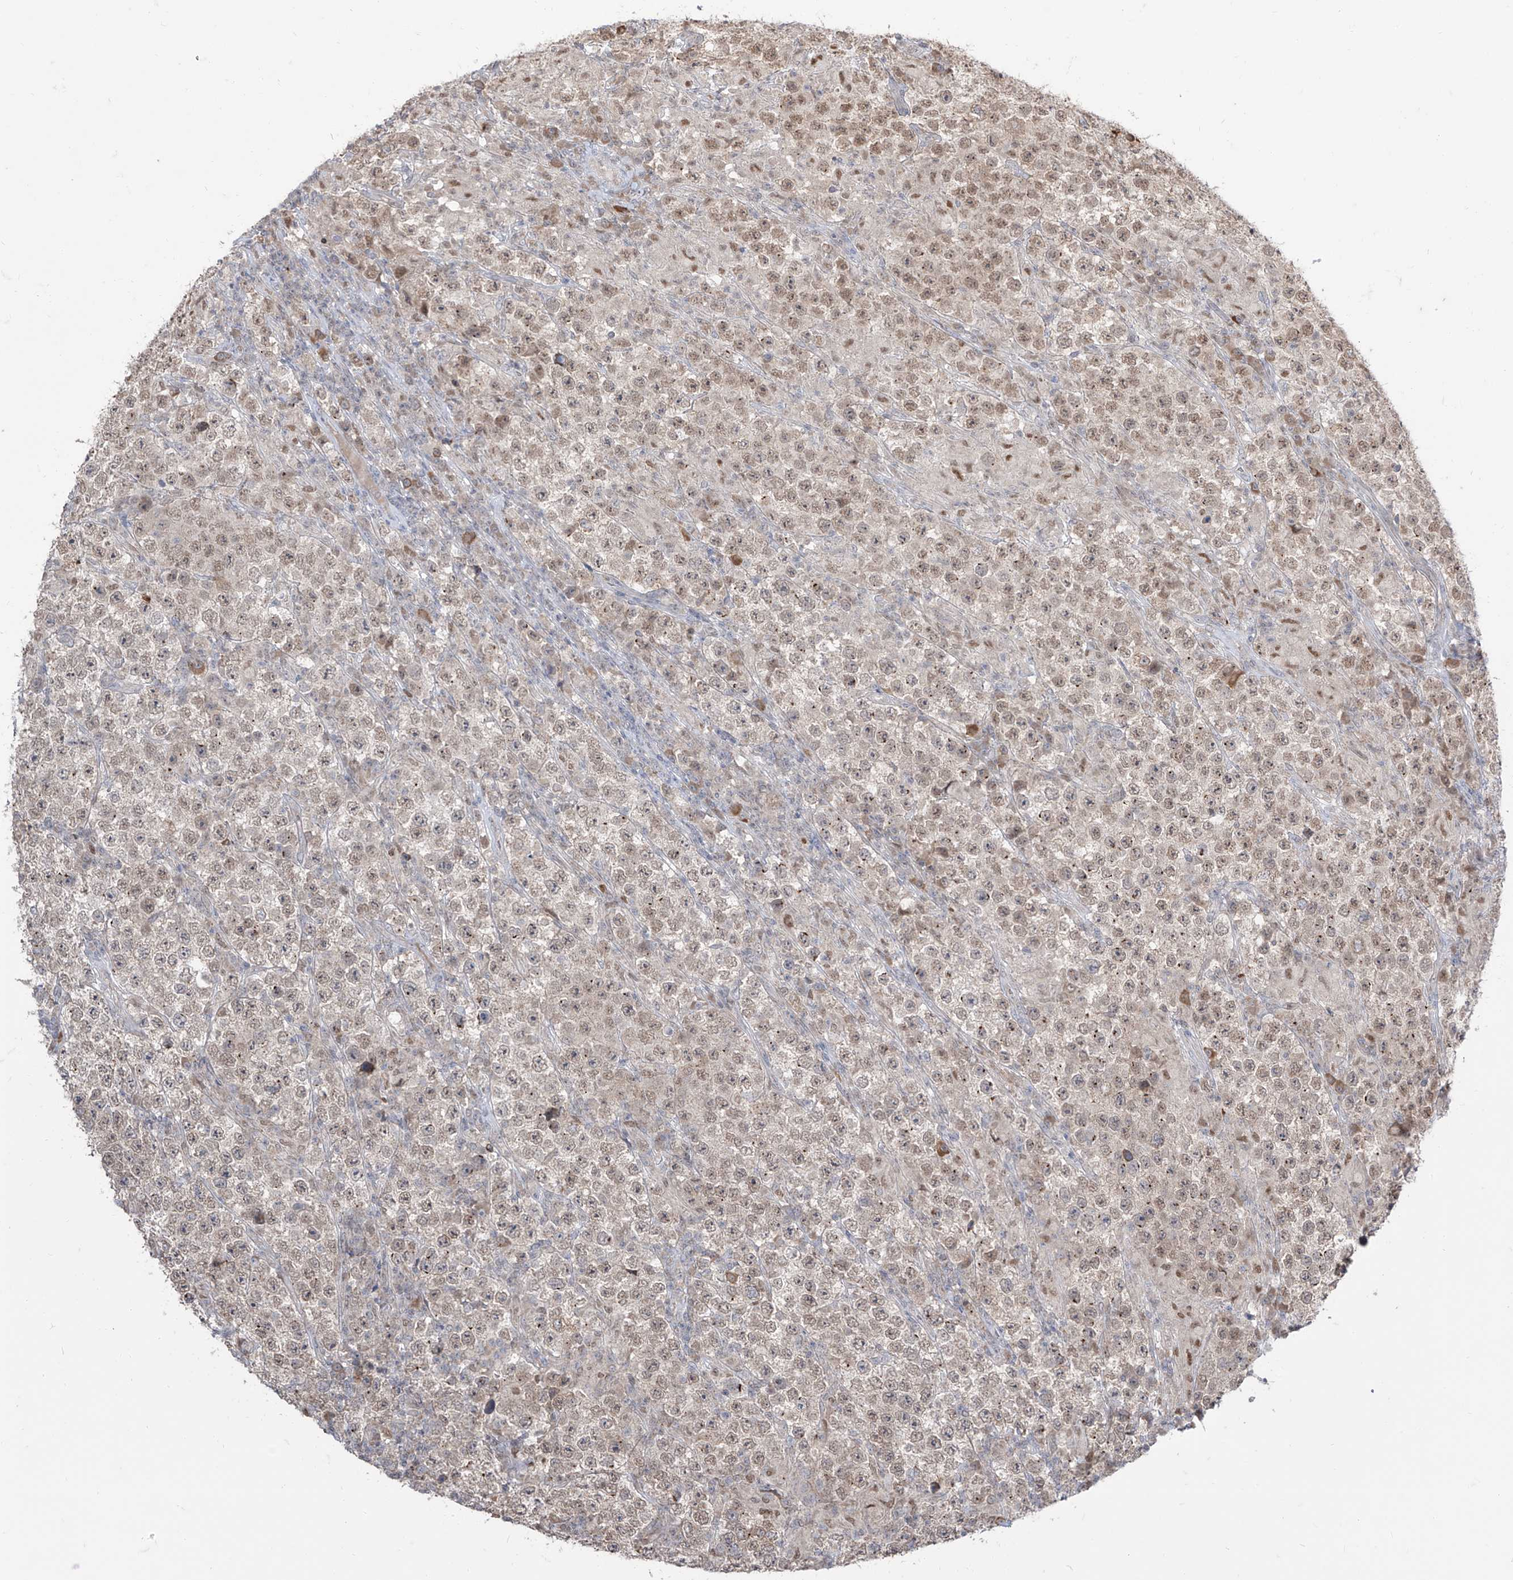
{"staining": {"intensity": "weak", "quantity": ">75%", "location": "nuclear"}, "tissue": "testis cancer", "cell_type": "Tumor cells", "image_type": "cancer", "snomed": [{"axis": "morphology", "description": "Normal tissue, NOS"}, {"axis": "morphology", "description": "Urothelial carcinoma, High grade"}, {"axis": "morphology", "description": "Seminoma, NOS"}, {"axis": "morphology", "description": "Carcinoma, Embryonal, NOS"}, {"axis": "topography", "description": "Urinary bladder"}, {"axis": "topography", "description": "Testis"}], "caption": "This is an image of immunohistochemistry (IHC) staining of testis cancer, which shows weak expression in the nuclear of tumor cells.", "gene": "BROX", "patient": {"sex": "male", "age": 41}}